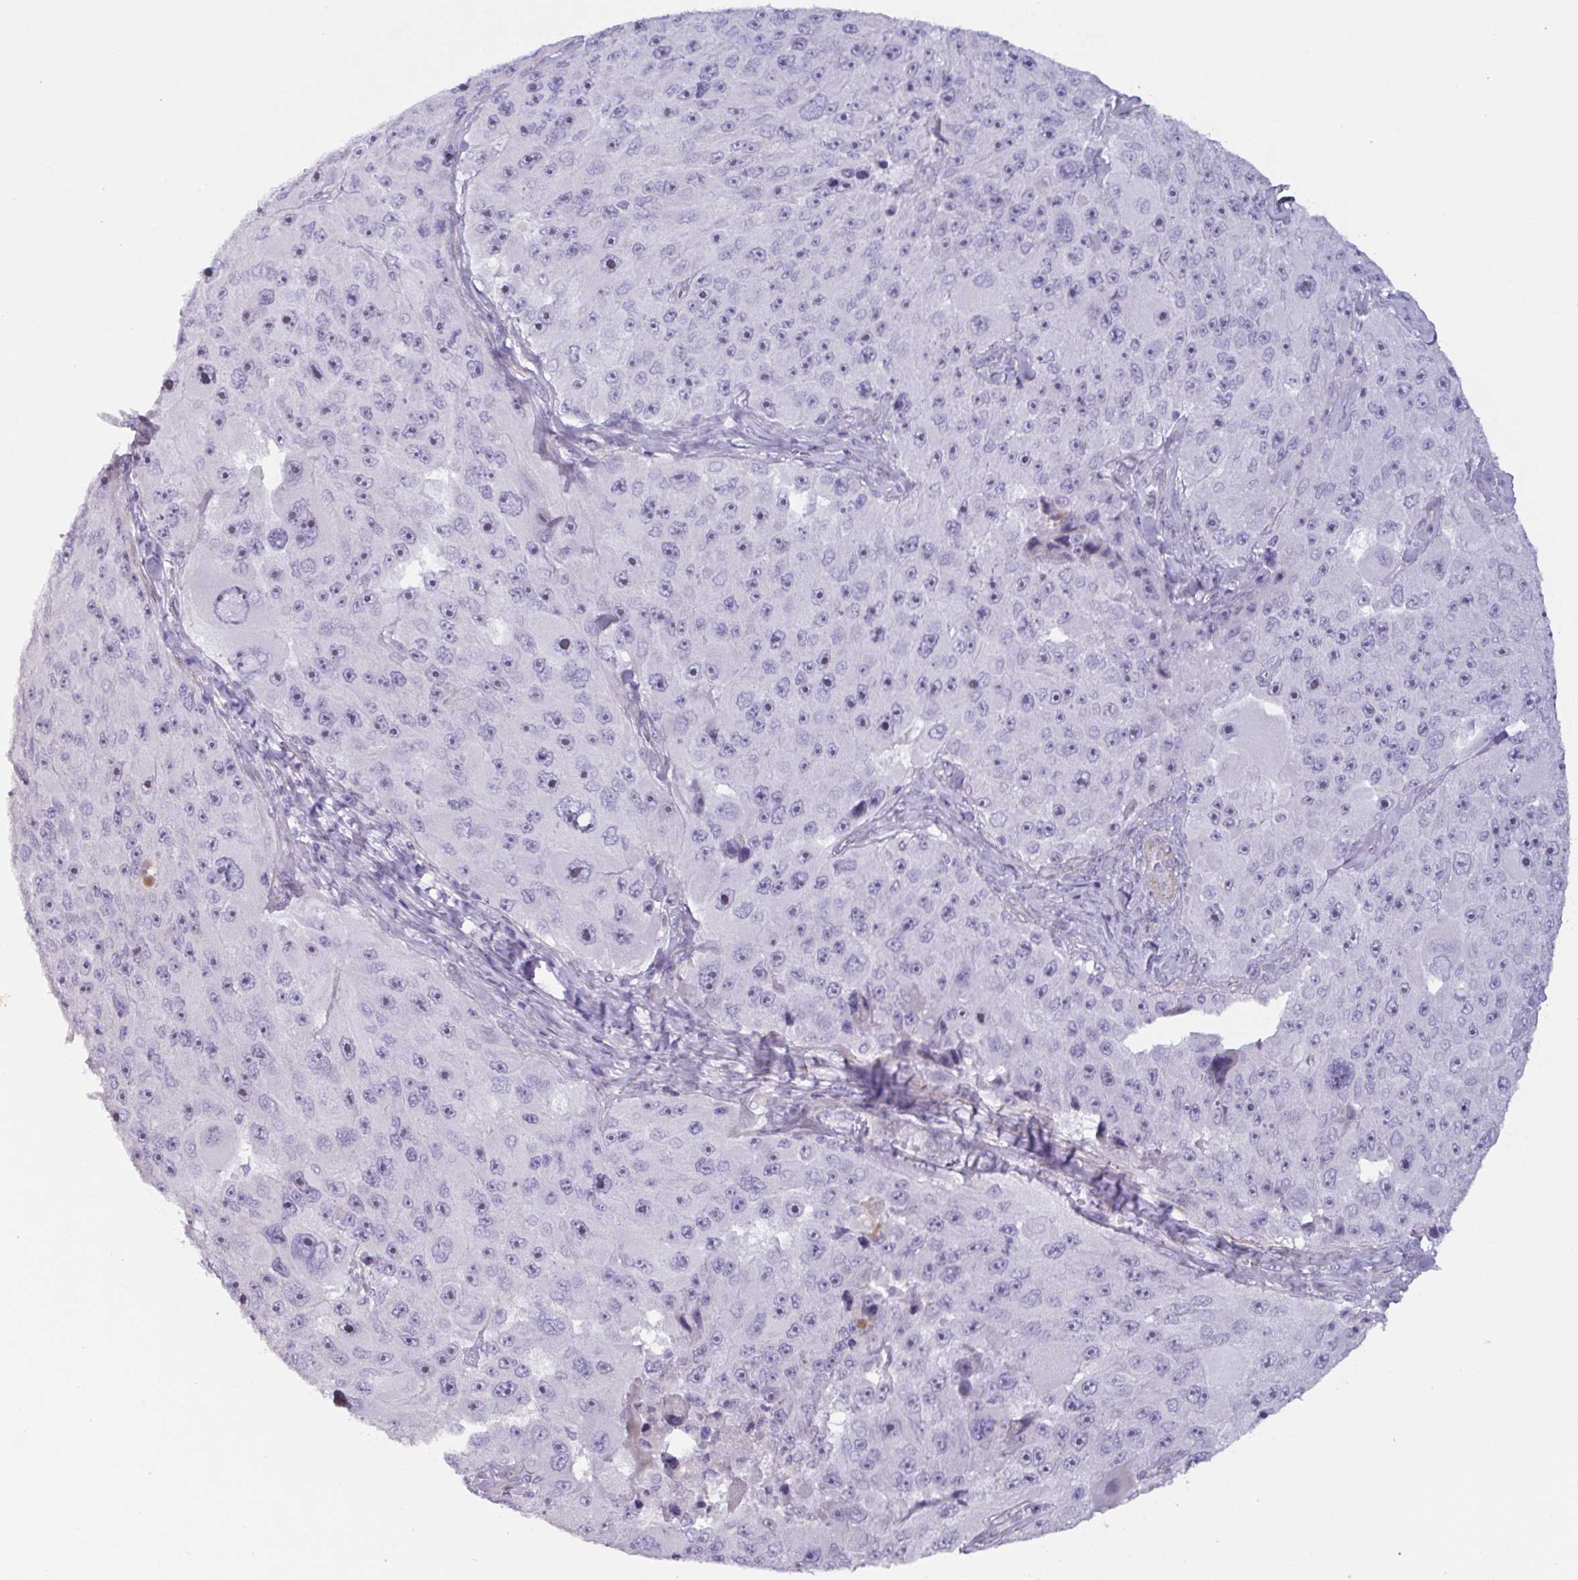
{"staining": {"intensity": "negative", "quantity": "none", "location": "none"}, "tissue": "melanoma", "cell_type": "Tumor cells", "image_type": "cancer", "snomed": [{"axis": "morphology", "description": "Malignant melanoma, Metastatic site"}, {"axis": "topography", "description": "Lymph node"}], "caption": "Immunohistochemistry of malignant melanoma (metastatic site) reveals no positivity in tumor cells.", "gene": "OR5P3", "patient": {"sex": "male", "age": 62}}